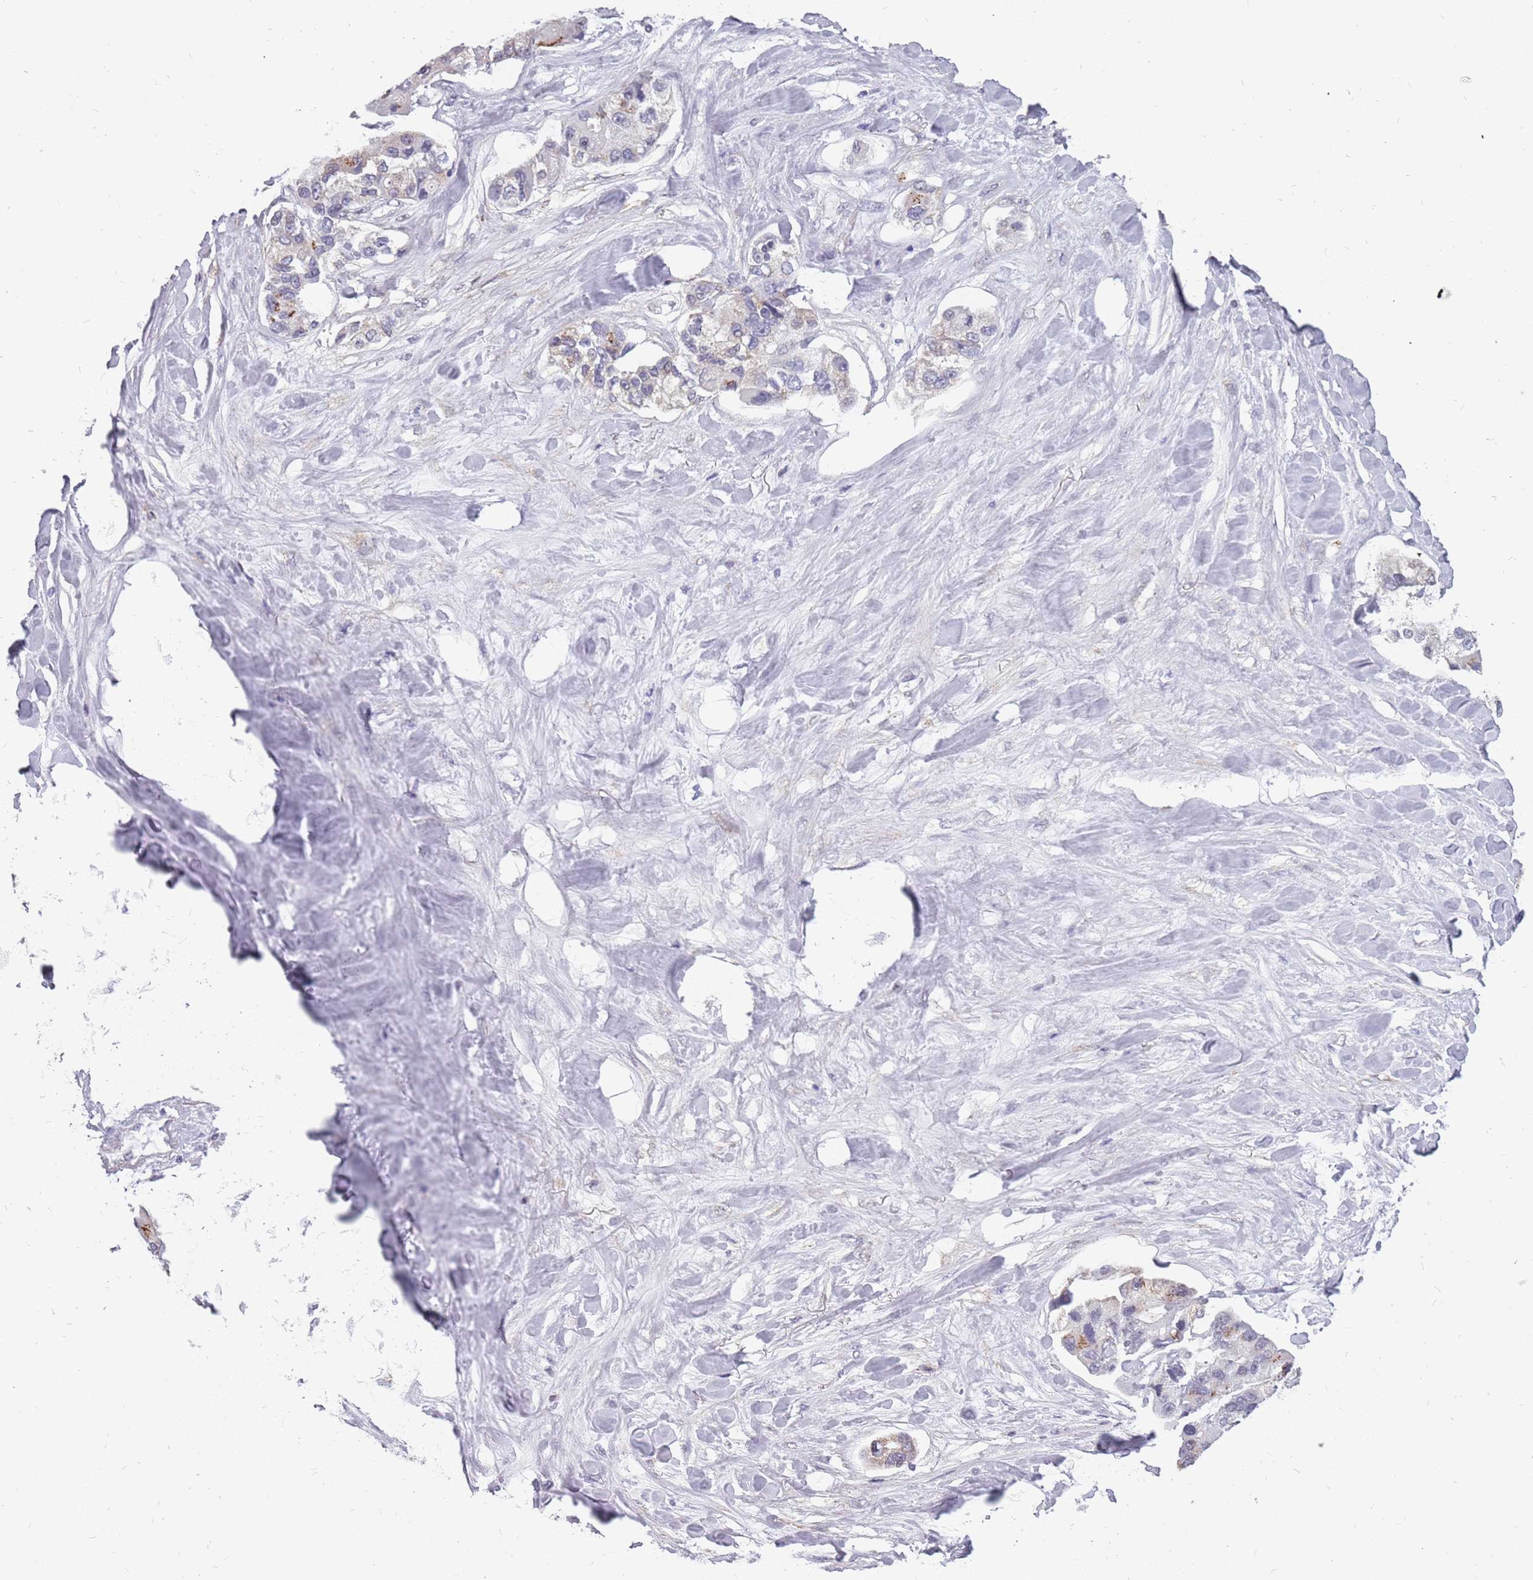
{"staining": {"intensity": "moderate", "quantity": "<25%", "location": "cytoplasmic/membranous"}, "tissue": "lung cancer", "cell_type": "Tumor cells", "image_type": "cancer", "snomed": [{"axis": "morphology", "description": "Adenocarcinoma, NOS"}, {"axis": "topography", "description": "Lung"}], "caption": "Lung cancer (adenocarcinoma) stained with DAB (3,3'-diaminobenzidine) IHC exhibits low levels of moderate cytoplasmic/membranous expression in about <25% of tumor cells.", "gene": "NEK6", "patient": {"sex": "female", "age": 54}}